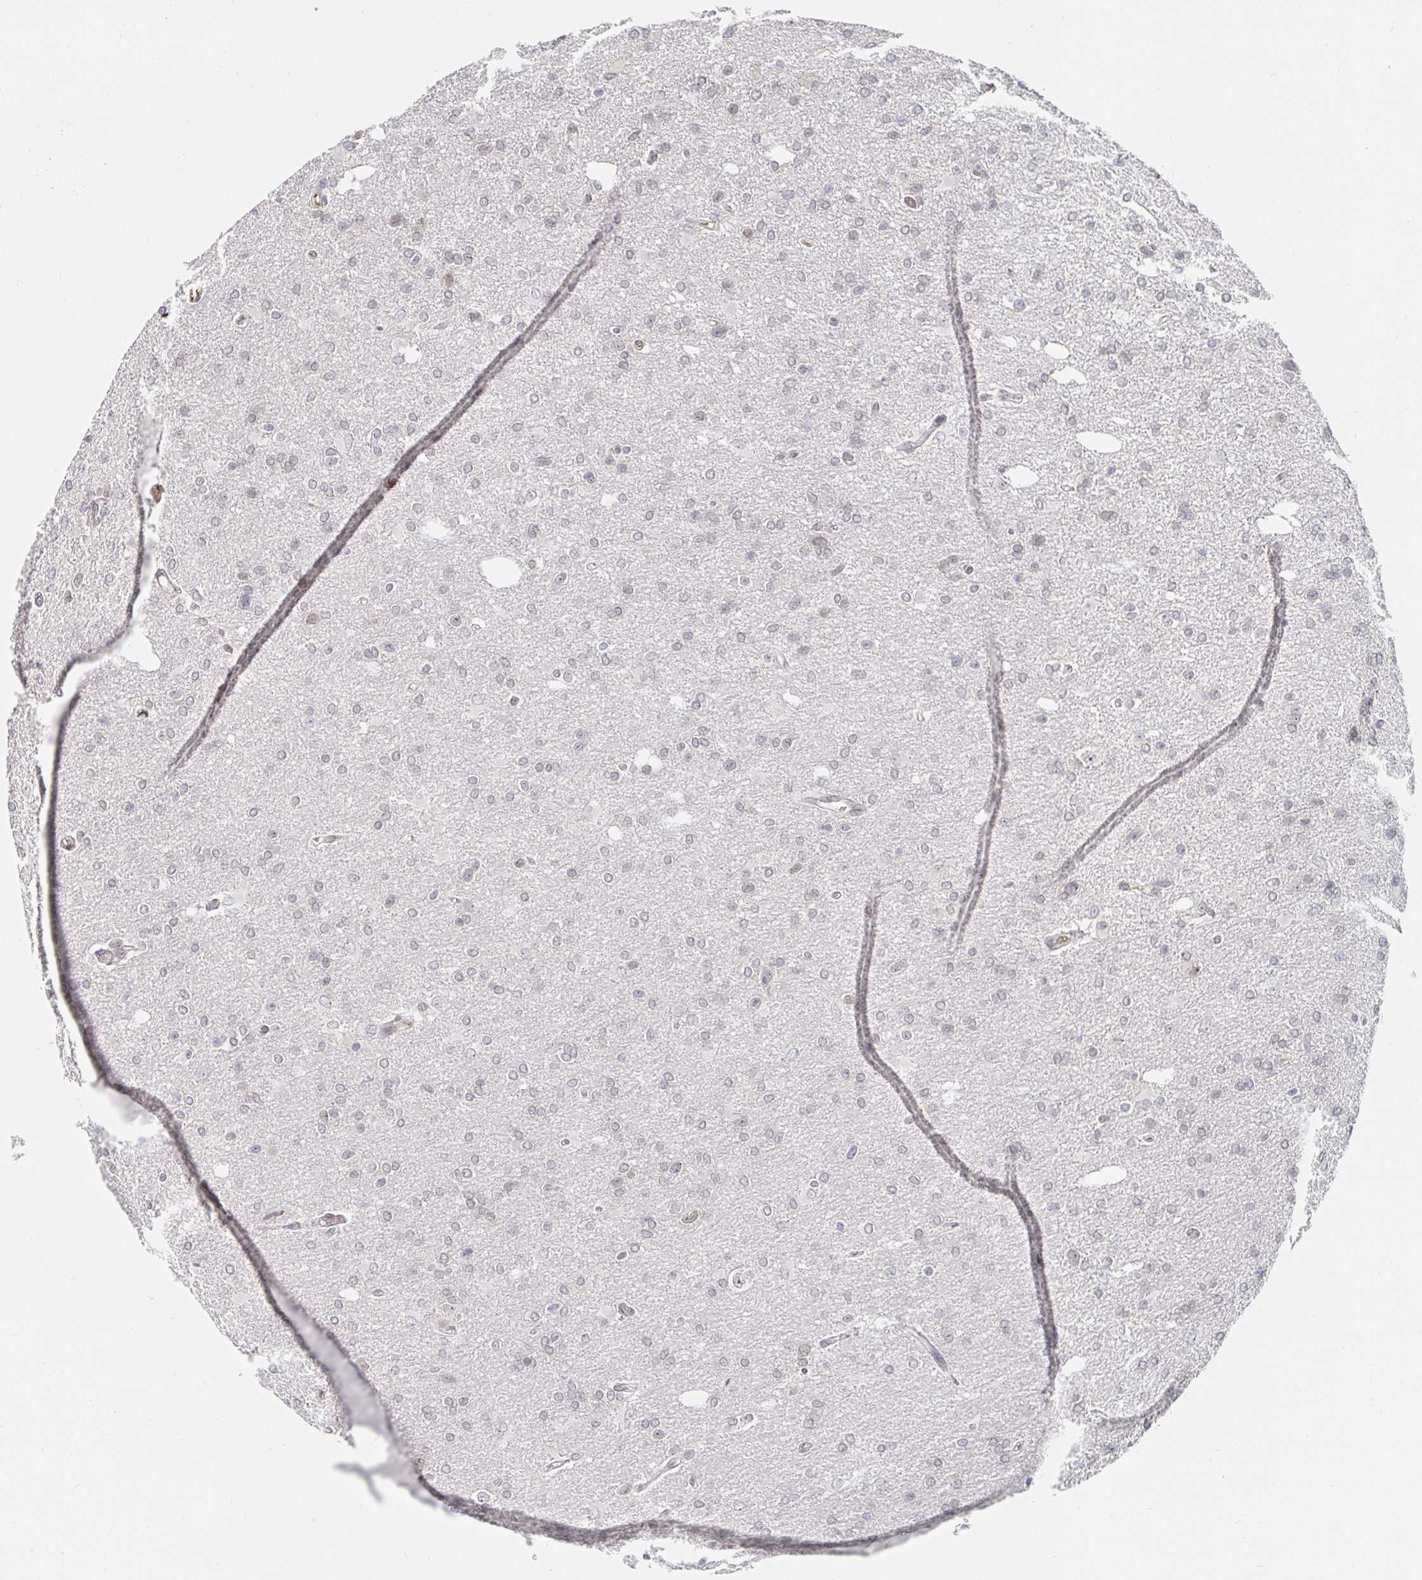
{"staining": {"intensity": "negative", "quantity": "none", "location": "none"}, "tissue": "glioma", "cell_type": "Tumor cells", "image_type": "cancer", "snomed": [{"axis": "morphology", "description": "Glioma, malignant, Low grade"}, {"axis": "topography", "description": "Brain"}], "caption": "Immunohistochemistry micrograph of neoplastic tissue: glioma stained with DAB reveals no significant protein expression in tumor cells.", "gene": "CHD2", "patient": {"sex": "male", "age": 26}}